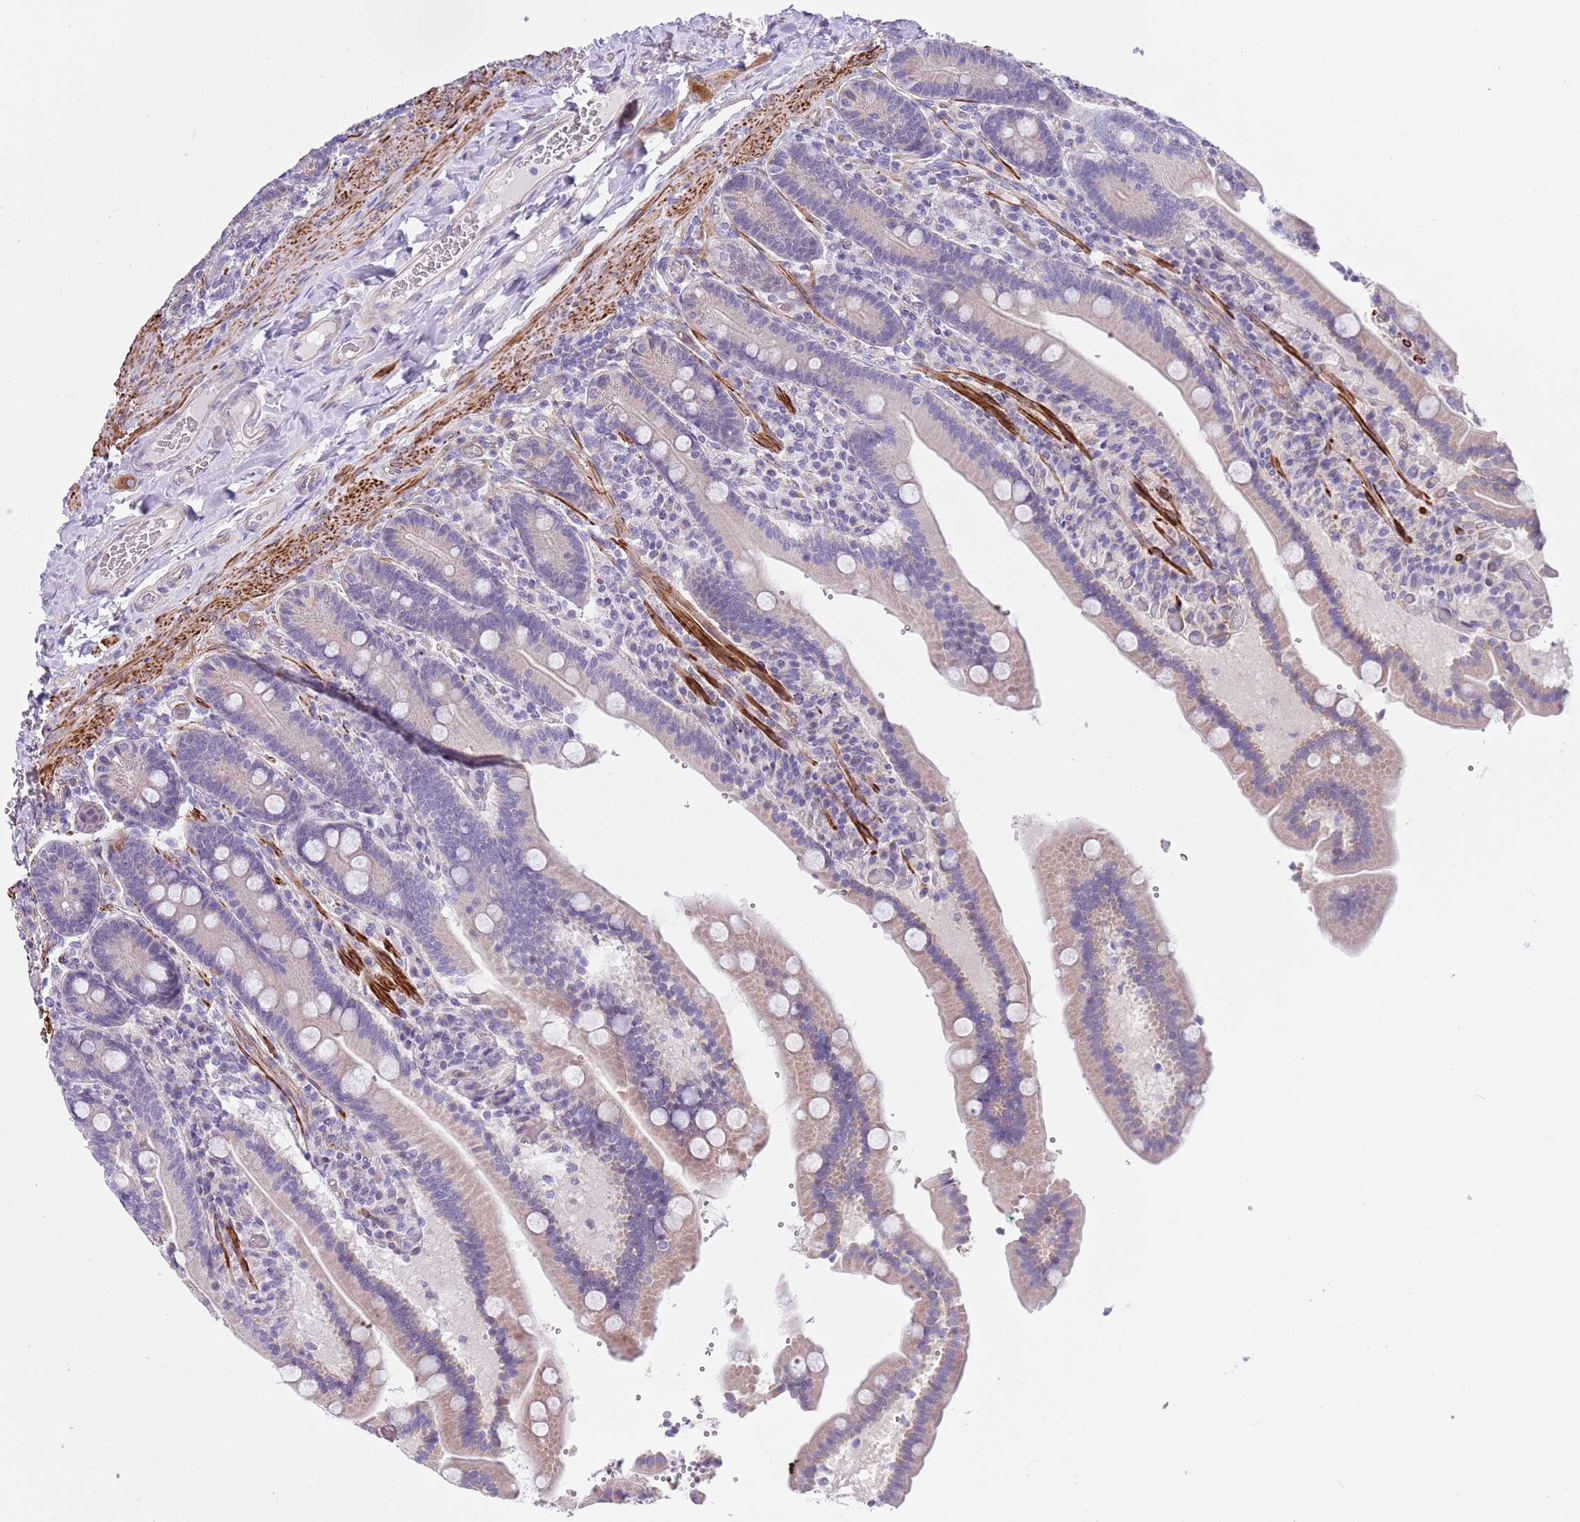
{"staining": {"intensity": "weak", "quantity": "<25%", "location": "cytoplasmic/membranous"}, "tissue": "duodenum", "cell_type": "Glandular cells", "image_type": "normal", "snomed": [{"axis": "morphology", "description": "Normal tissue, NOS"}, {"axis": "topography", "description": "Duodenum"}], "caption": "An immunohistochemistry (IHC) image of normal duodenum is shown. There is no staining in glandular cells of duodenum. (Immunohistochemistry (ihc), brightfield microscopy, high magnification).", "gene": "NET1", "patient": {"sex": "female", "age": 62}}